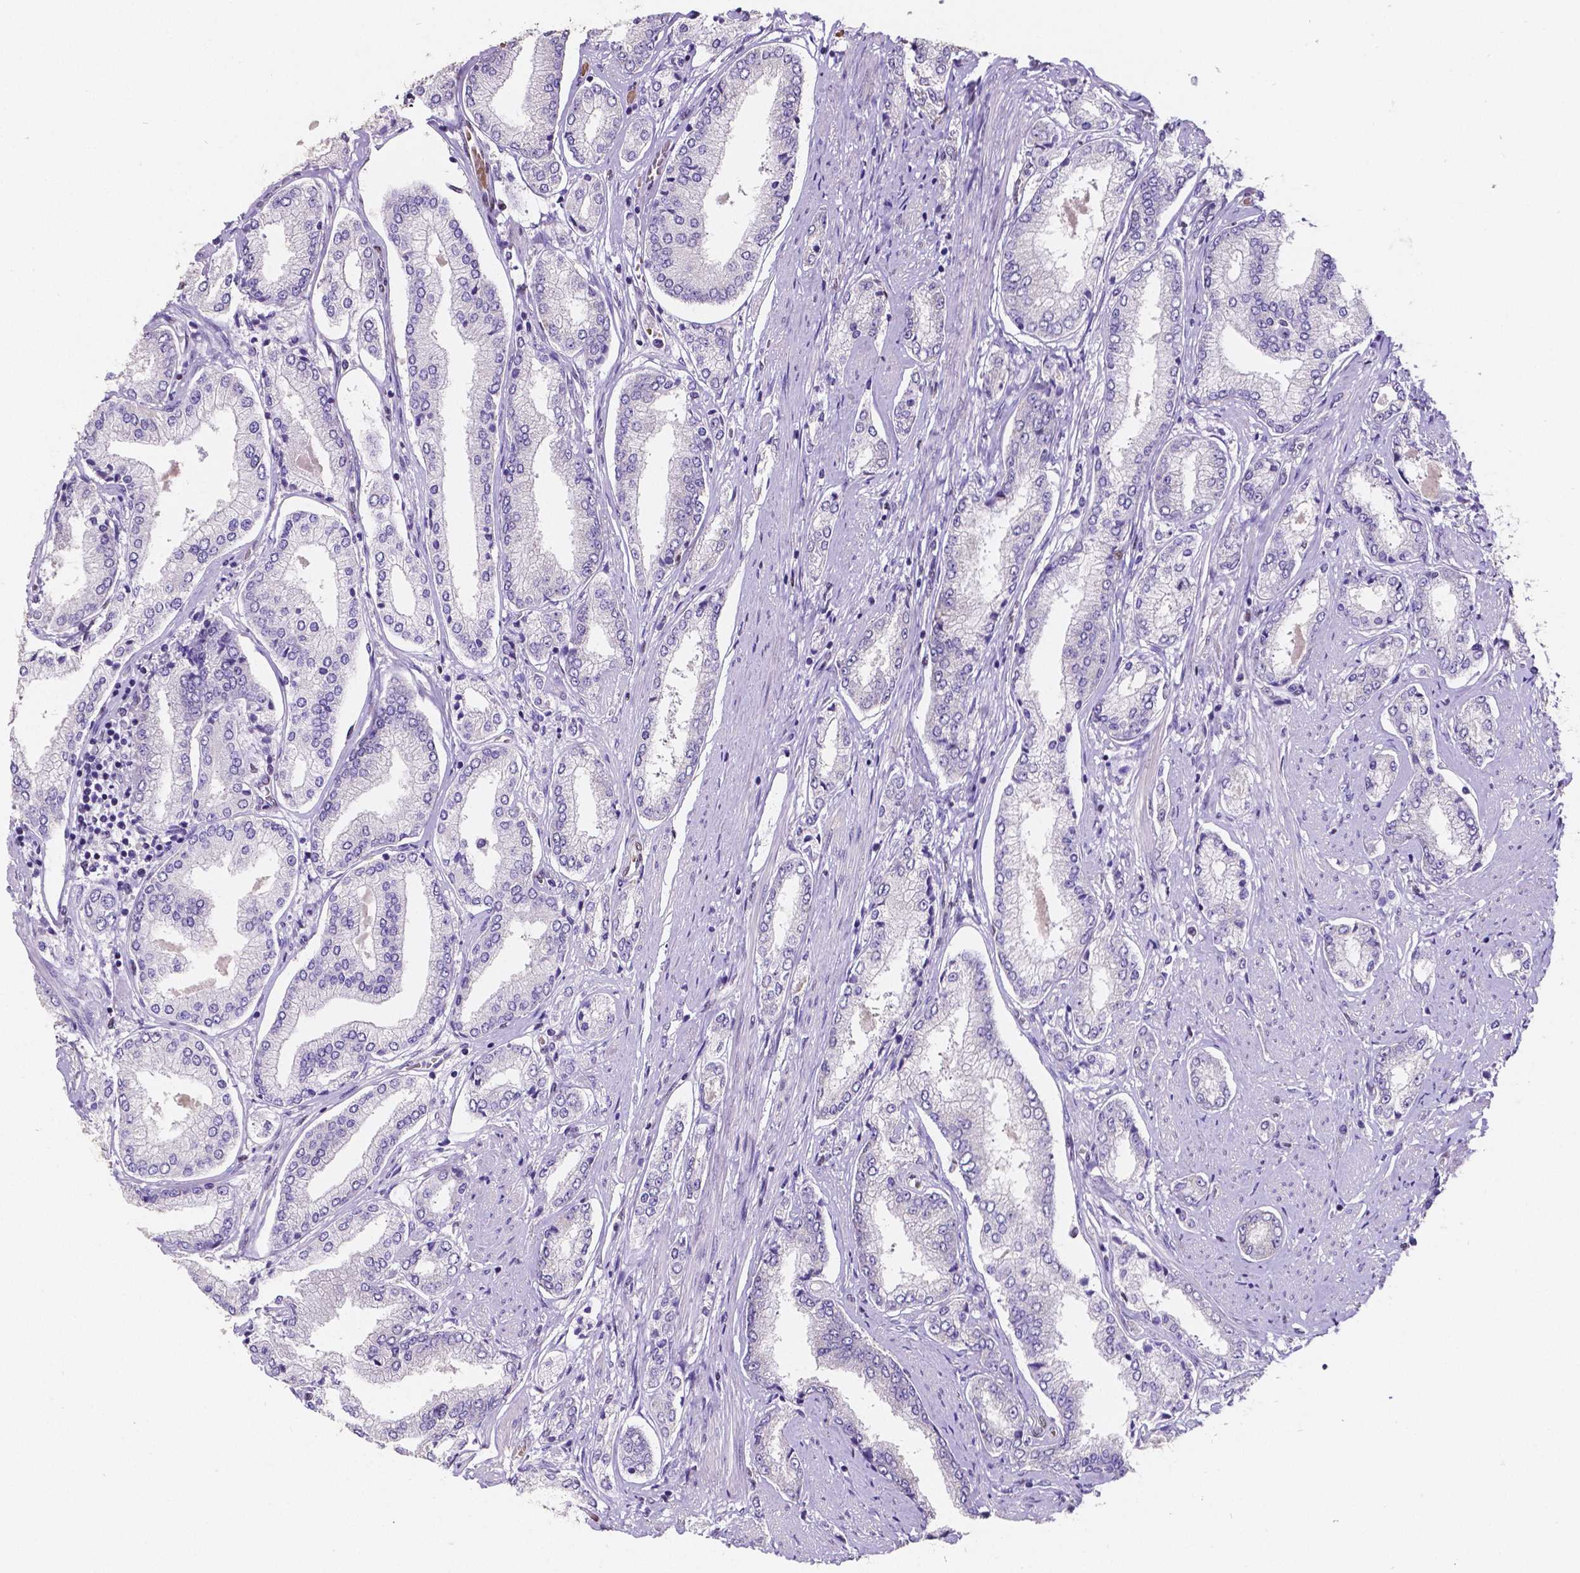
{"staining": {"intensity": "negative", "quantity": "none", "location": "none"}, "tissue": "prostate cancer", "cell_type": "Tumor cells", "image_type": "cancer", "snomed": [{"axis": "morphology", "description": "Adenocarcinoma, NOS"}, {"axis": "topography", "description": "Prostate"}], "caption": "Immunohistochemistry image of neoplastic tissue: prostate adenocarcinoma stained with DAB exhibits no significant protein staining in tumor cells. The staining is performed using DAB (3,3'-diaminobenzidine) brown chromogen with nuclei counter-stained in using hematoxylin.", "gene": "MEF2C", "patient": {"sex": "male", "age": 63}}